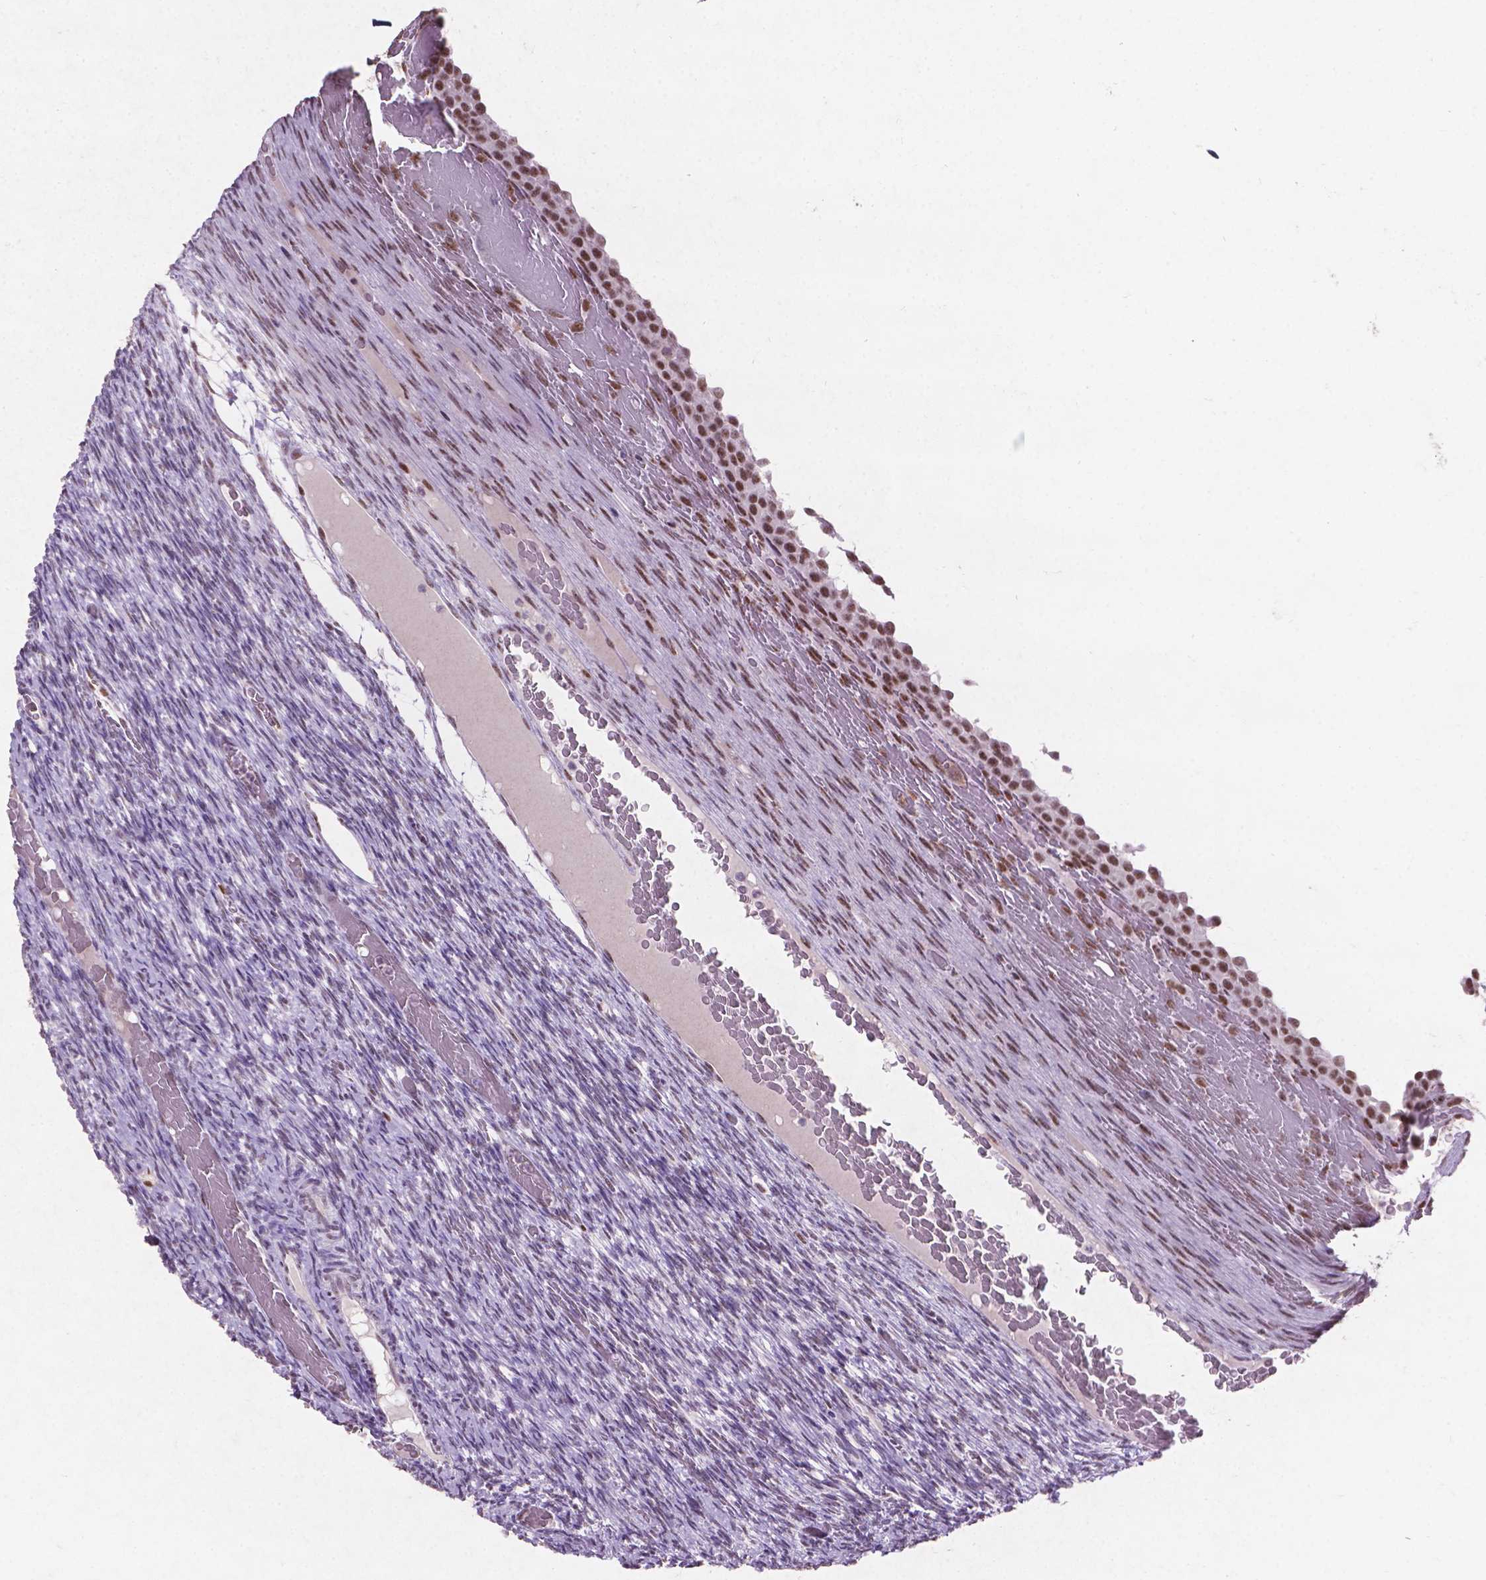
{"staining": {"intensity": "negative", "quantity": "none", "location": "none"}, "tissue": "ovary", "cell_type": "Ovarian stroma cells", "image_type": "normal", "snomed": [{"axis": "morphology", "description": "Normal tissue, NOS"}, {"axis": "topography", "description": "Ovary"}], "caption": "Immunohistochemistry (IHC) of normal human ovary demonstrates no staining in ovarian stroma cells. (DAB immunohistochemistry (IHC), high magnification).", "gene": "COIL", "patient": {"sex": "female", "age": 34}}